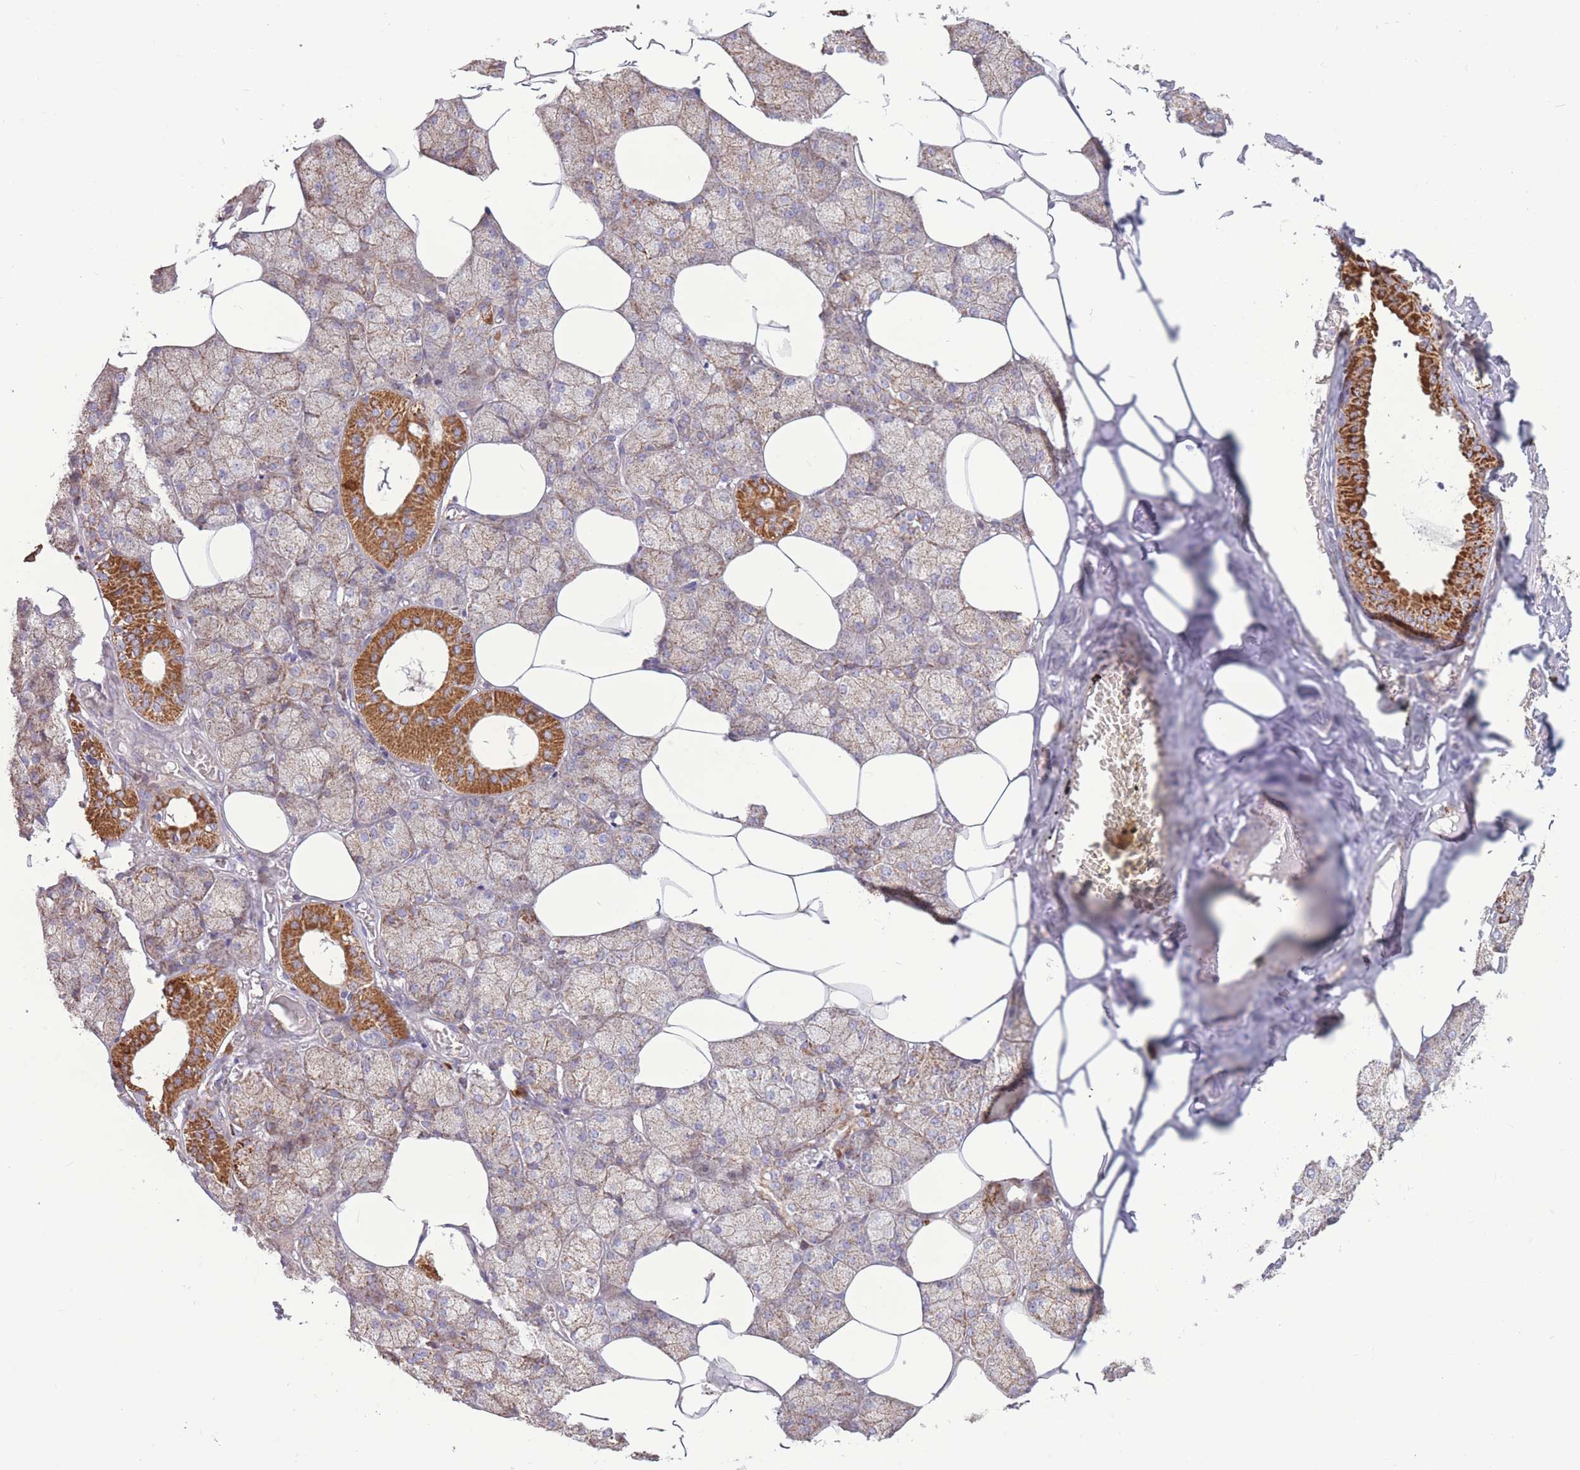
{"staining": {"intensity": "moderate", "quantity": "<25%", "location": "cytoplasmic/membranous"}, "tissue": "salivary gland", "cell_type": "Glandular cells", "image_type": "normal", "snomed": [{"axis": "morphology", "description": "Normal tissue, NOS"}, {"axis": "topography", "description": "Salivary gland"}], "caption": "Glandular cells show low levels of moderate cytoplasmic/membranous expression in about <25% of cells in normal salivary gland.", "gene": "PDHA1", "patient": {"sex": "male", "age": 62}}